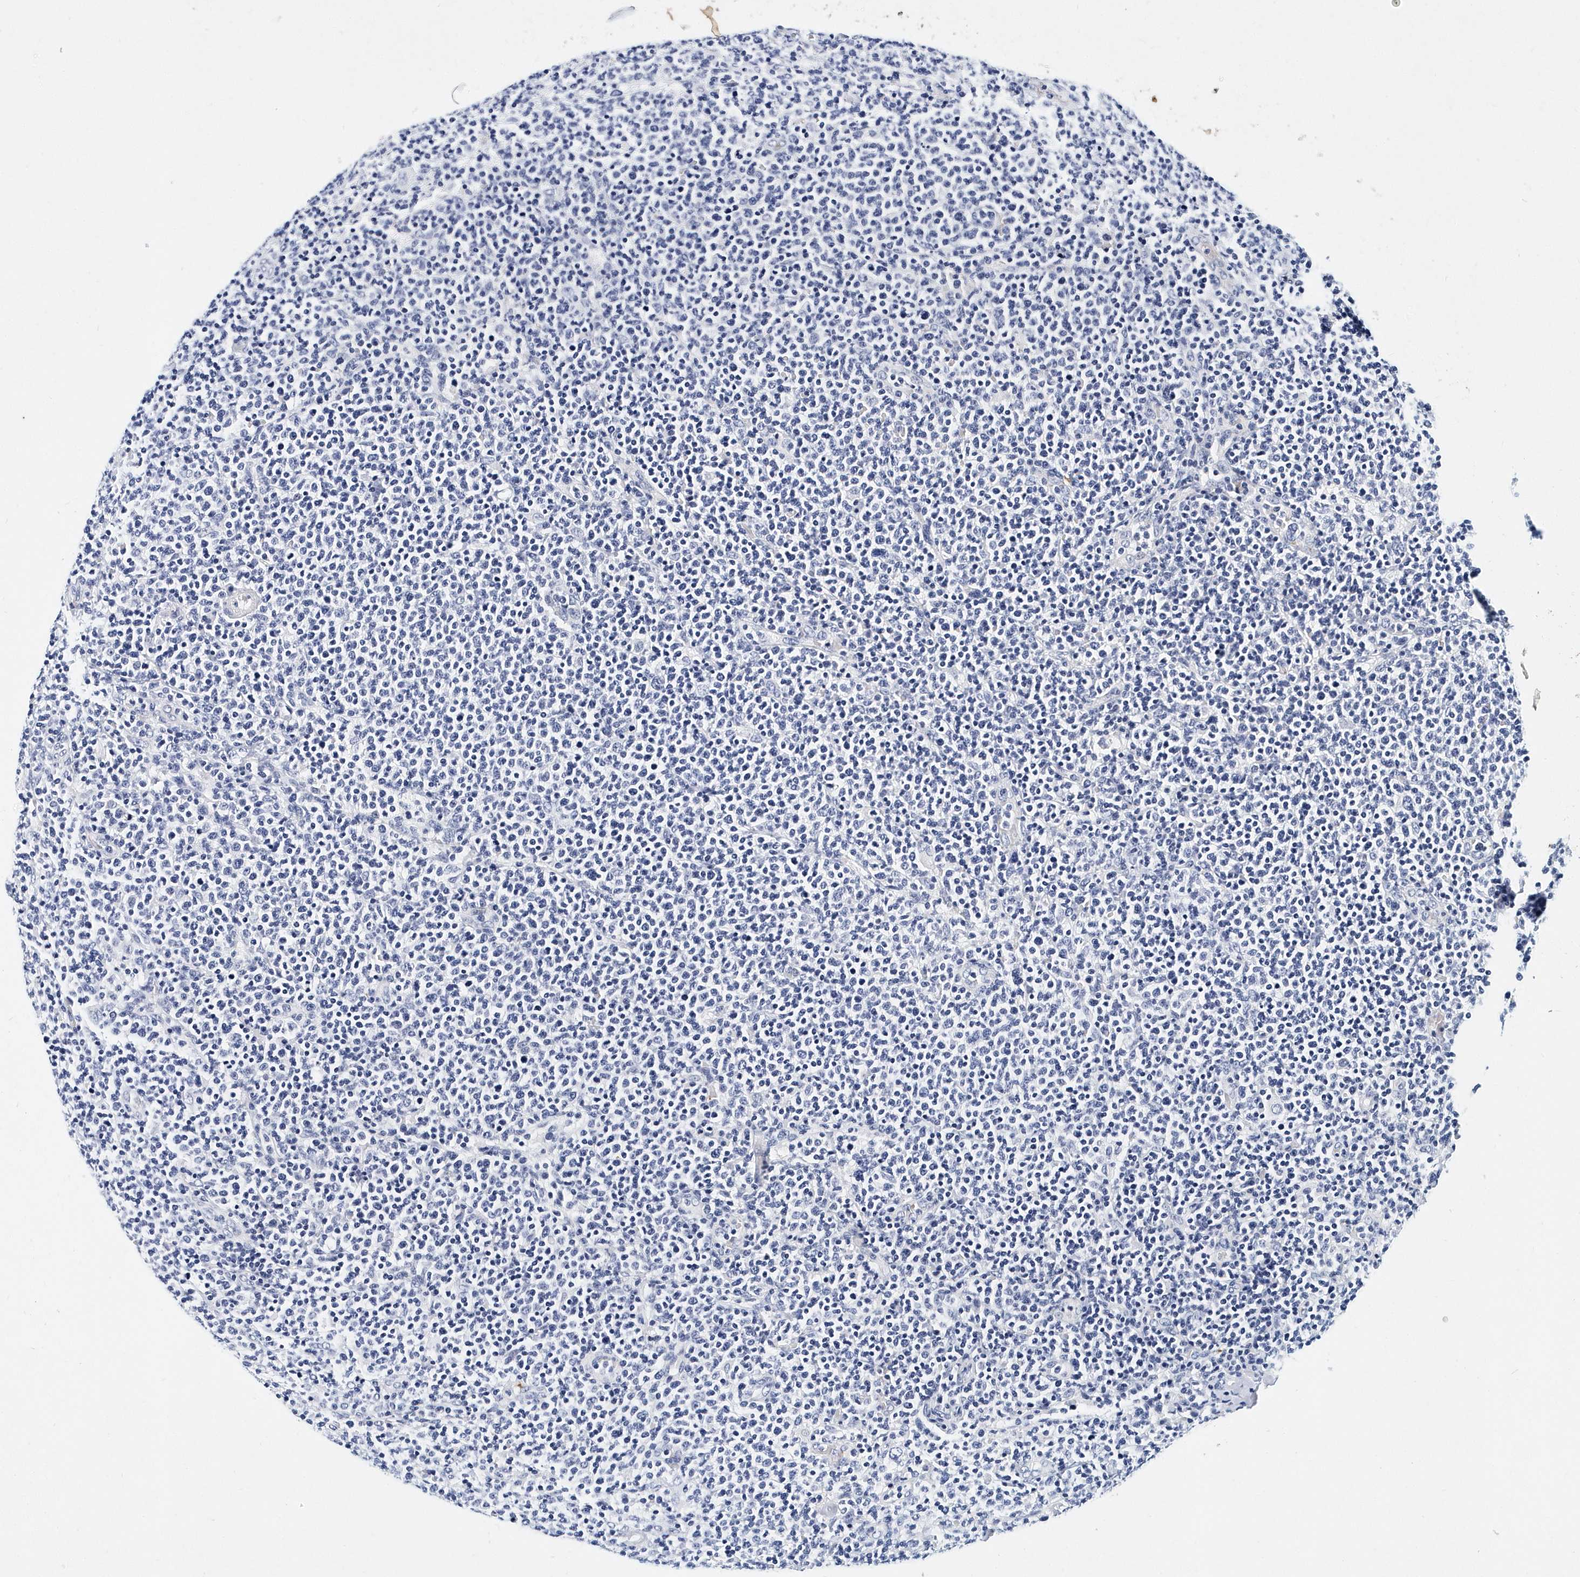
{"staining": {"intensity": "negative", "quantity": "none", "location": "none"}, "tissue": "lymphoma", "cell_type": "Tumor cells", "image_type": "cancer", "snomed": [{"axis": "morphology", "description": "Malignant lymphoma, non-Hodgkin's type, High grade"}, {"axis": "topography", "description": "Lymph node"}], "caption": "An immunohistochemistry (IHC) histopathology image of lymphoma is shown. There is no staining in tumor cells of lymphoma. (Brightfield microscopy of DAB (3,3'-diaminobenzidine) immunohistochemistry at high magnification).", "gene": "ITGA2B", "patient": {"sex": "male", "age": 61}}